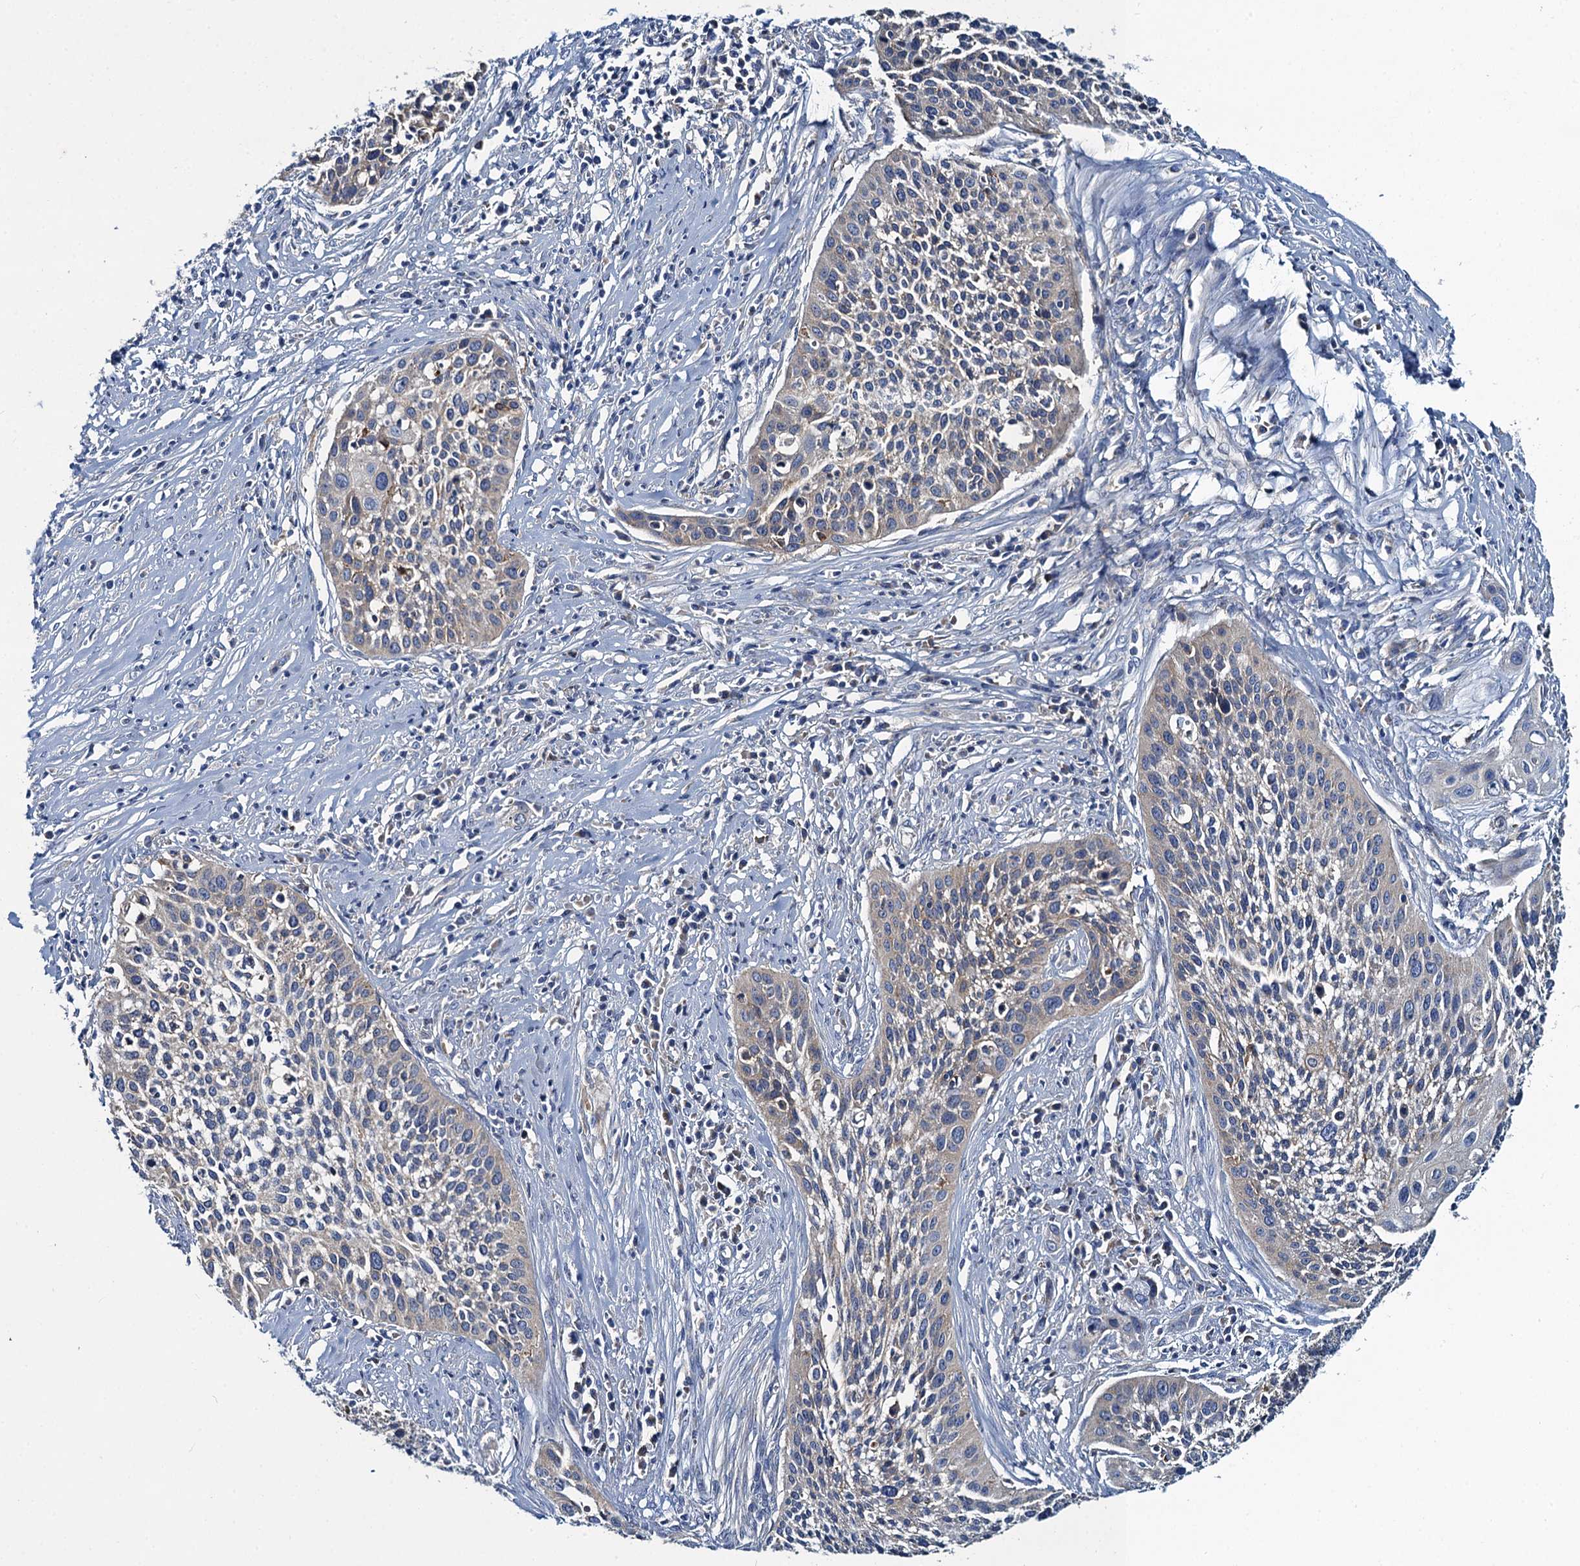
{"staining": {"intensity": "negative", "quantity": "none", "location": "none"}, "tissue": "cervical cancer", "cell_type": "Tumor cells", "image_type": "cancer", "snomed": [{"axis": "morphology", "description": "Squamous cell carcinoma, NOS"}, {"axis": "topography", "description": "Cervix"}], "caption": "Protein analysis of cervical cancer exhibits no significant staining in tumor cells.", "gene": "SNAP29", "patient": {"sex": "female", "age": 34}}